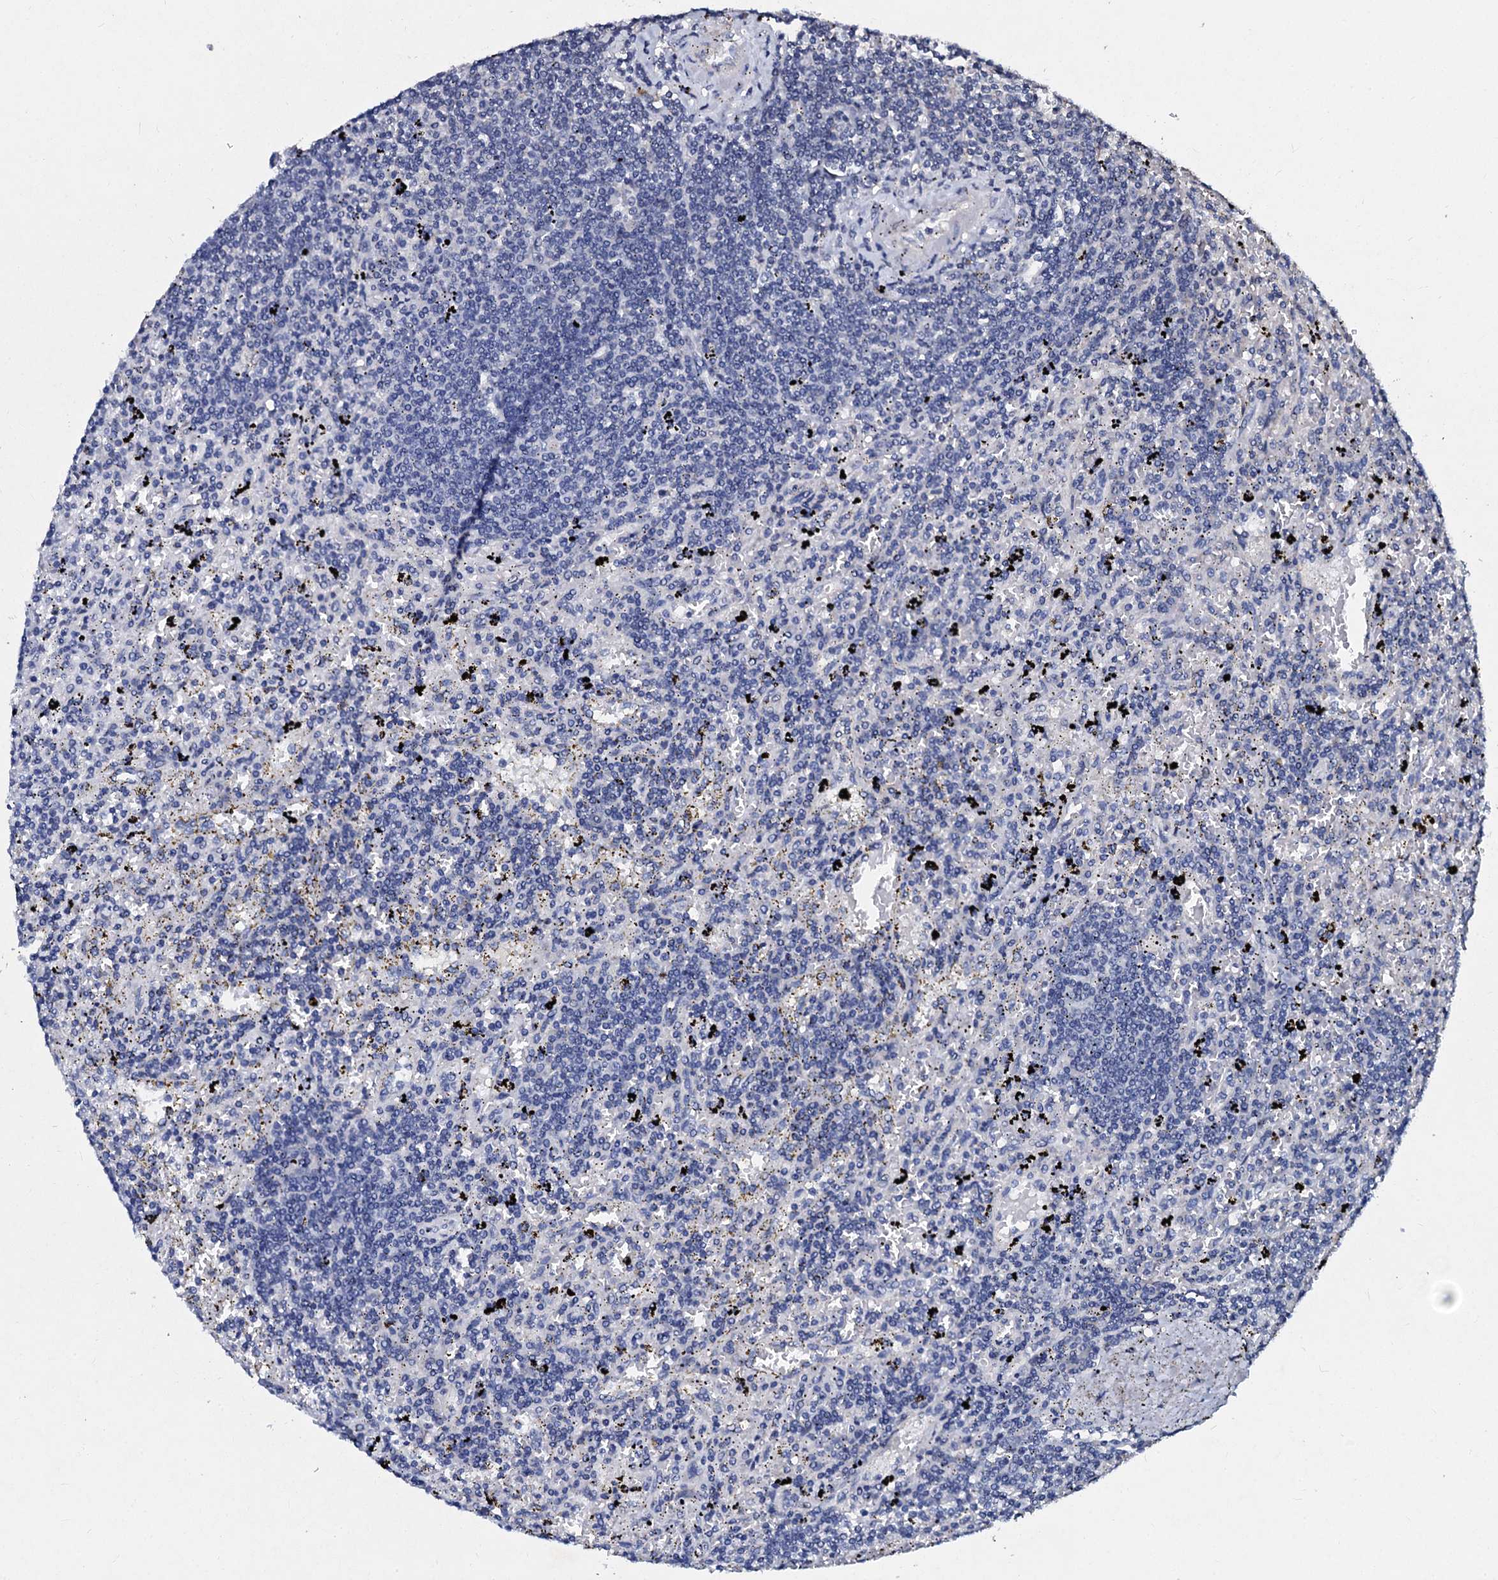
{"staining": {"intensity": "negative", "quantity": "none", "location": "none"}, "tissue": "lymphoma", "cell_type": "Tumor cells", "image_type": "cancer", "snomed": [{"axis": "morphology", "description": "Malignant lymphoma, non-Hodgkin's type, Low grade"}, {"axis": "topography", "description": "Spleen"}], "caption": "Image shows no significant protein staining in tumor cells of lymphoma.", "gene": "SLC37A4", "patient": {"sex": "male", "age": 76}}